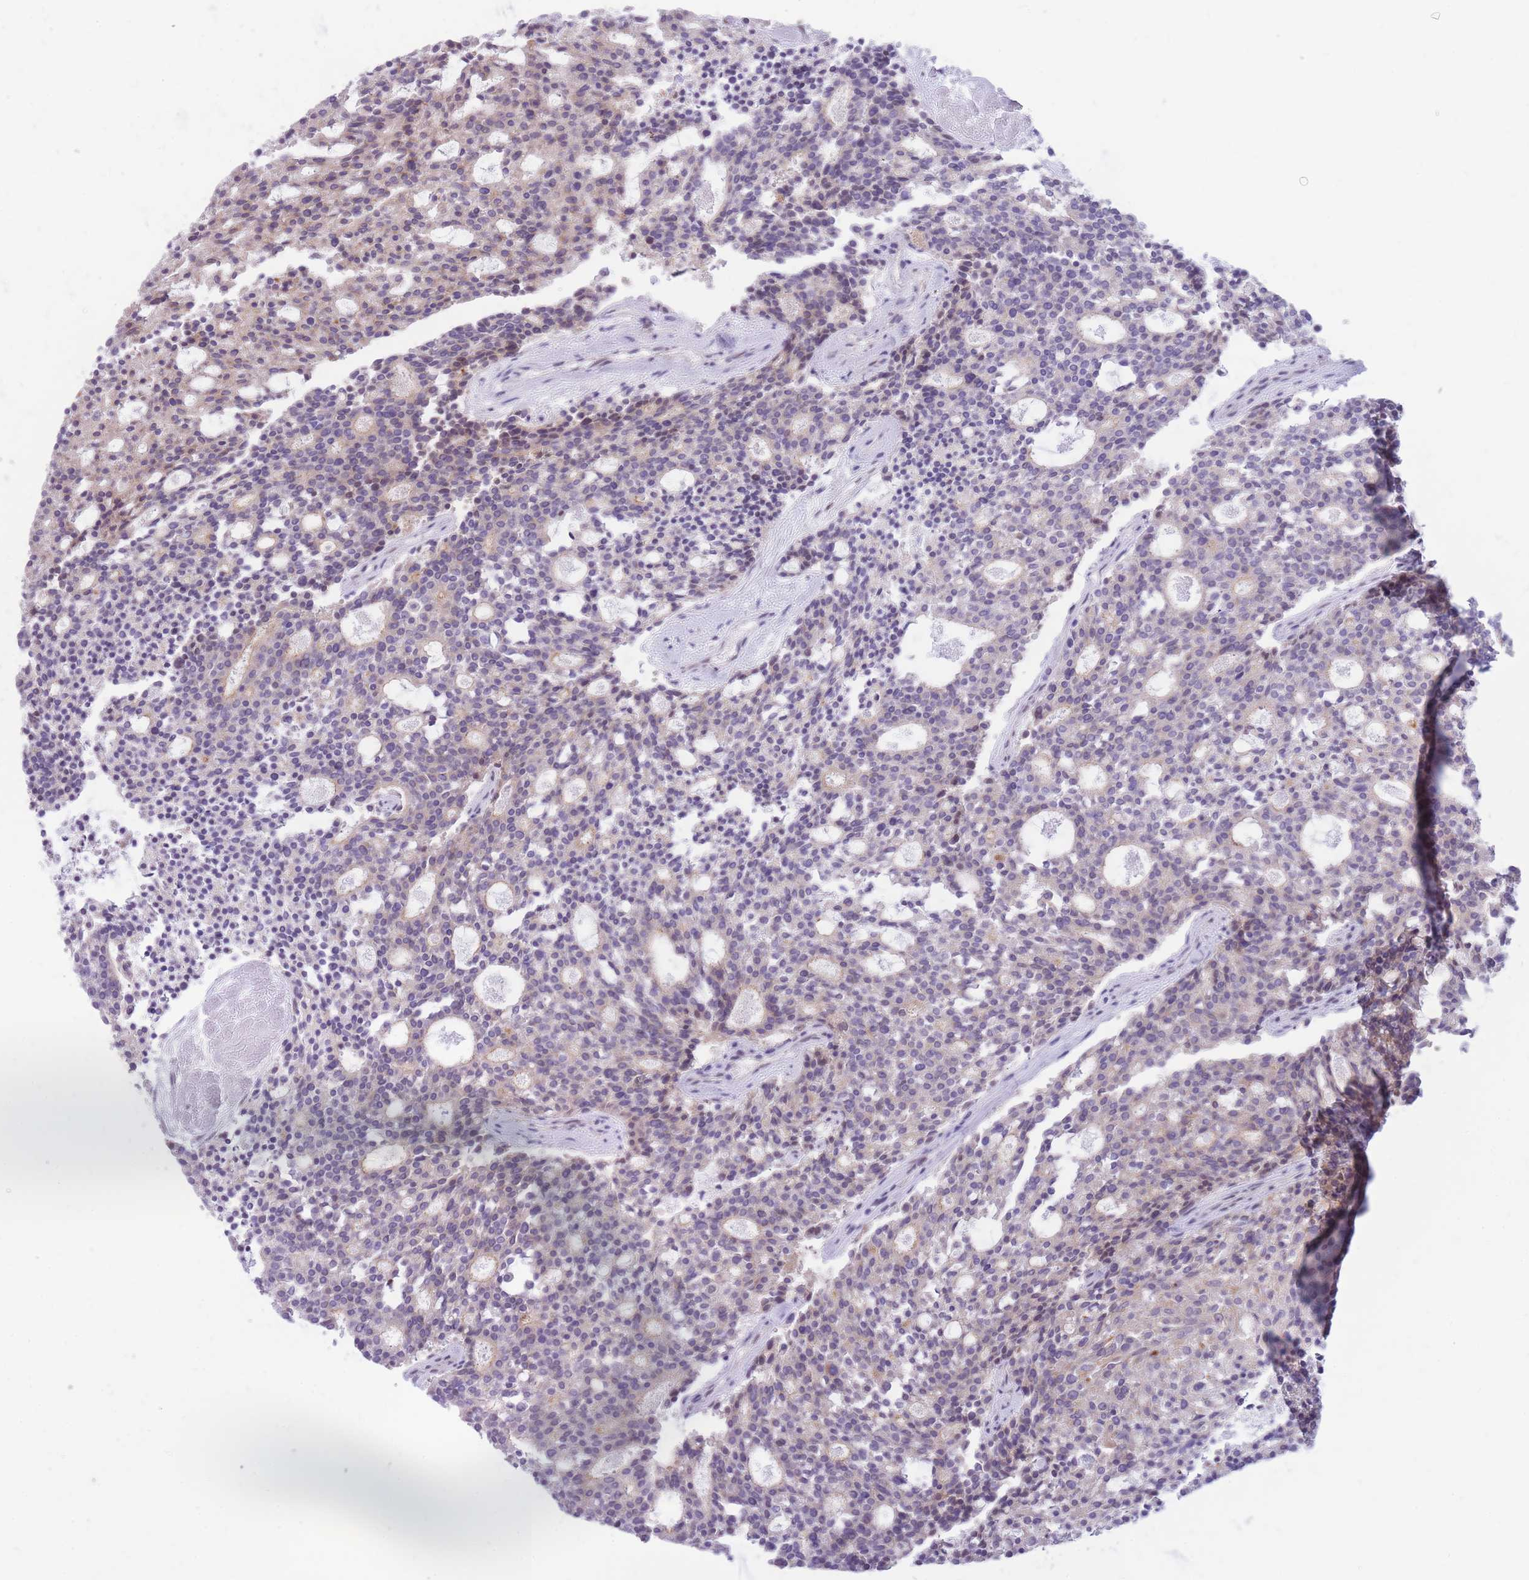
{"staining": {"intensity": "weak", "quantity": "25%-75%", "location": "cytoplasmic/membranous"}, "tissue": "carcinoid", "cell_type": "Tumor cells", "image_type": "cancer", "snomed": [{"axis": "morphology", "description": "Carcinoid, malignant, NOS"}, {"axis": "topography", "description": "Pancreas"}], "caption": "The micrograph exhibits staining of carcinoid, revealing weak cytoplasmic/membranous protein staining (brown color) within tumor cells.", "gene": "HOOK2", "patient": {"sex": "female", "age": 54}}